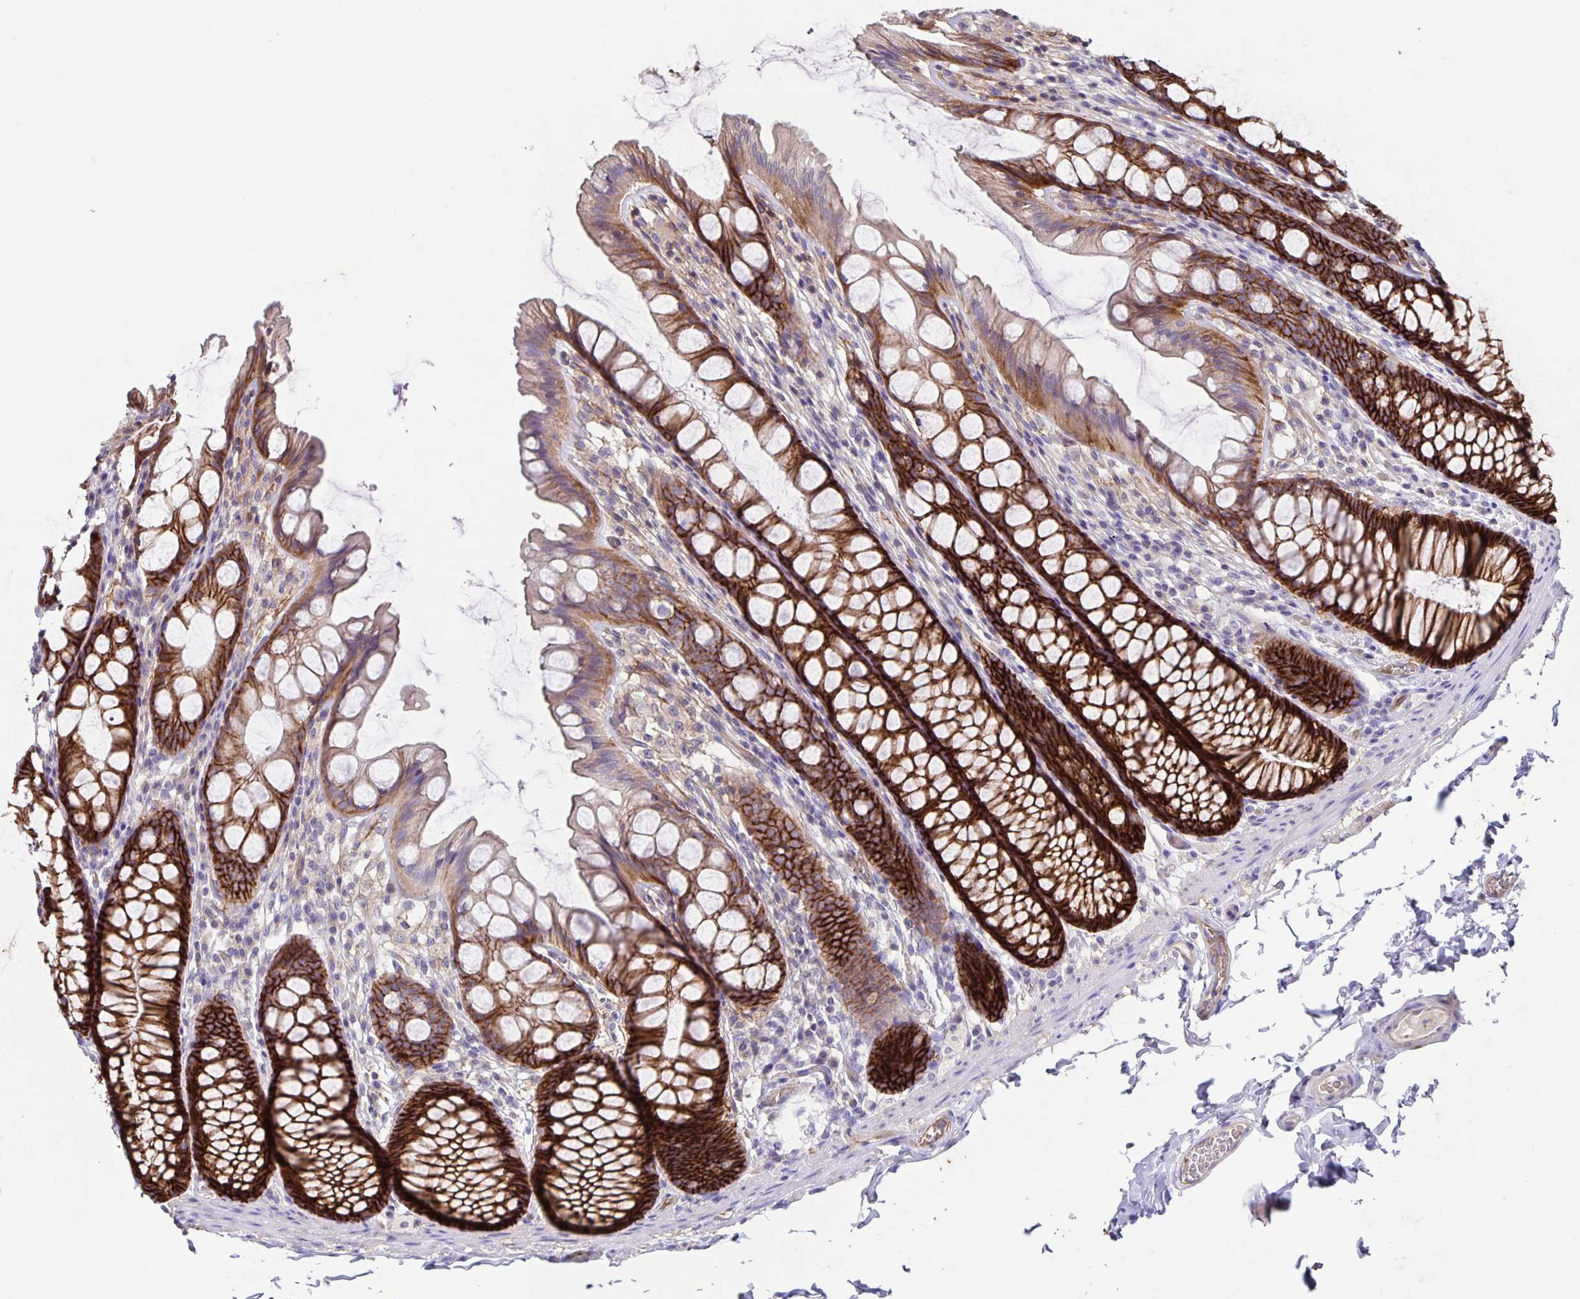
{"staining": {"intensity": "negative", "quantity": "none", "location": "none"}, "tissue": "colon", "cell_type": "Endothelial cells", "image_type": "normal", "snomed": [{"axis": "morphology", "description": "Normal tissue, NOS"}, {"axis": "topography", "description": "Colon"}], "caption": "Endothelial cells show no significant expression in normal colon. (DAB (3,3'-diaminobenzidine) immunohistochemistry, high magnification).", "gene": "ITGA2", "patient": {"sex": "male", "age": 47}}